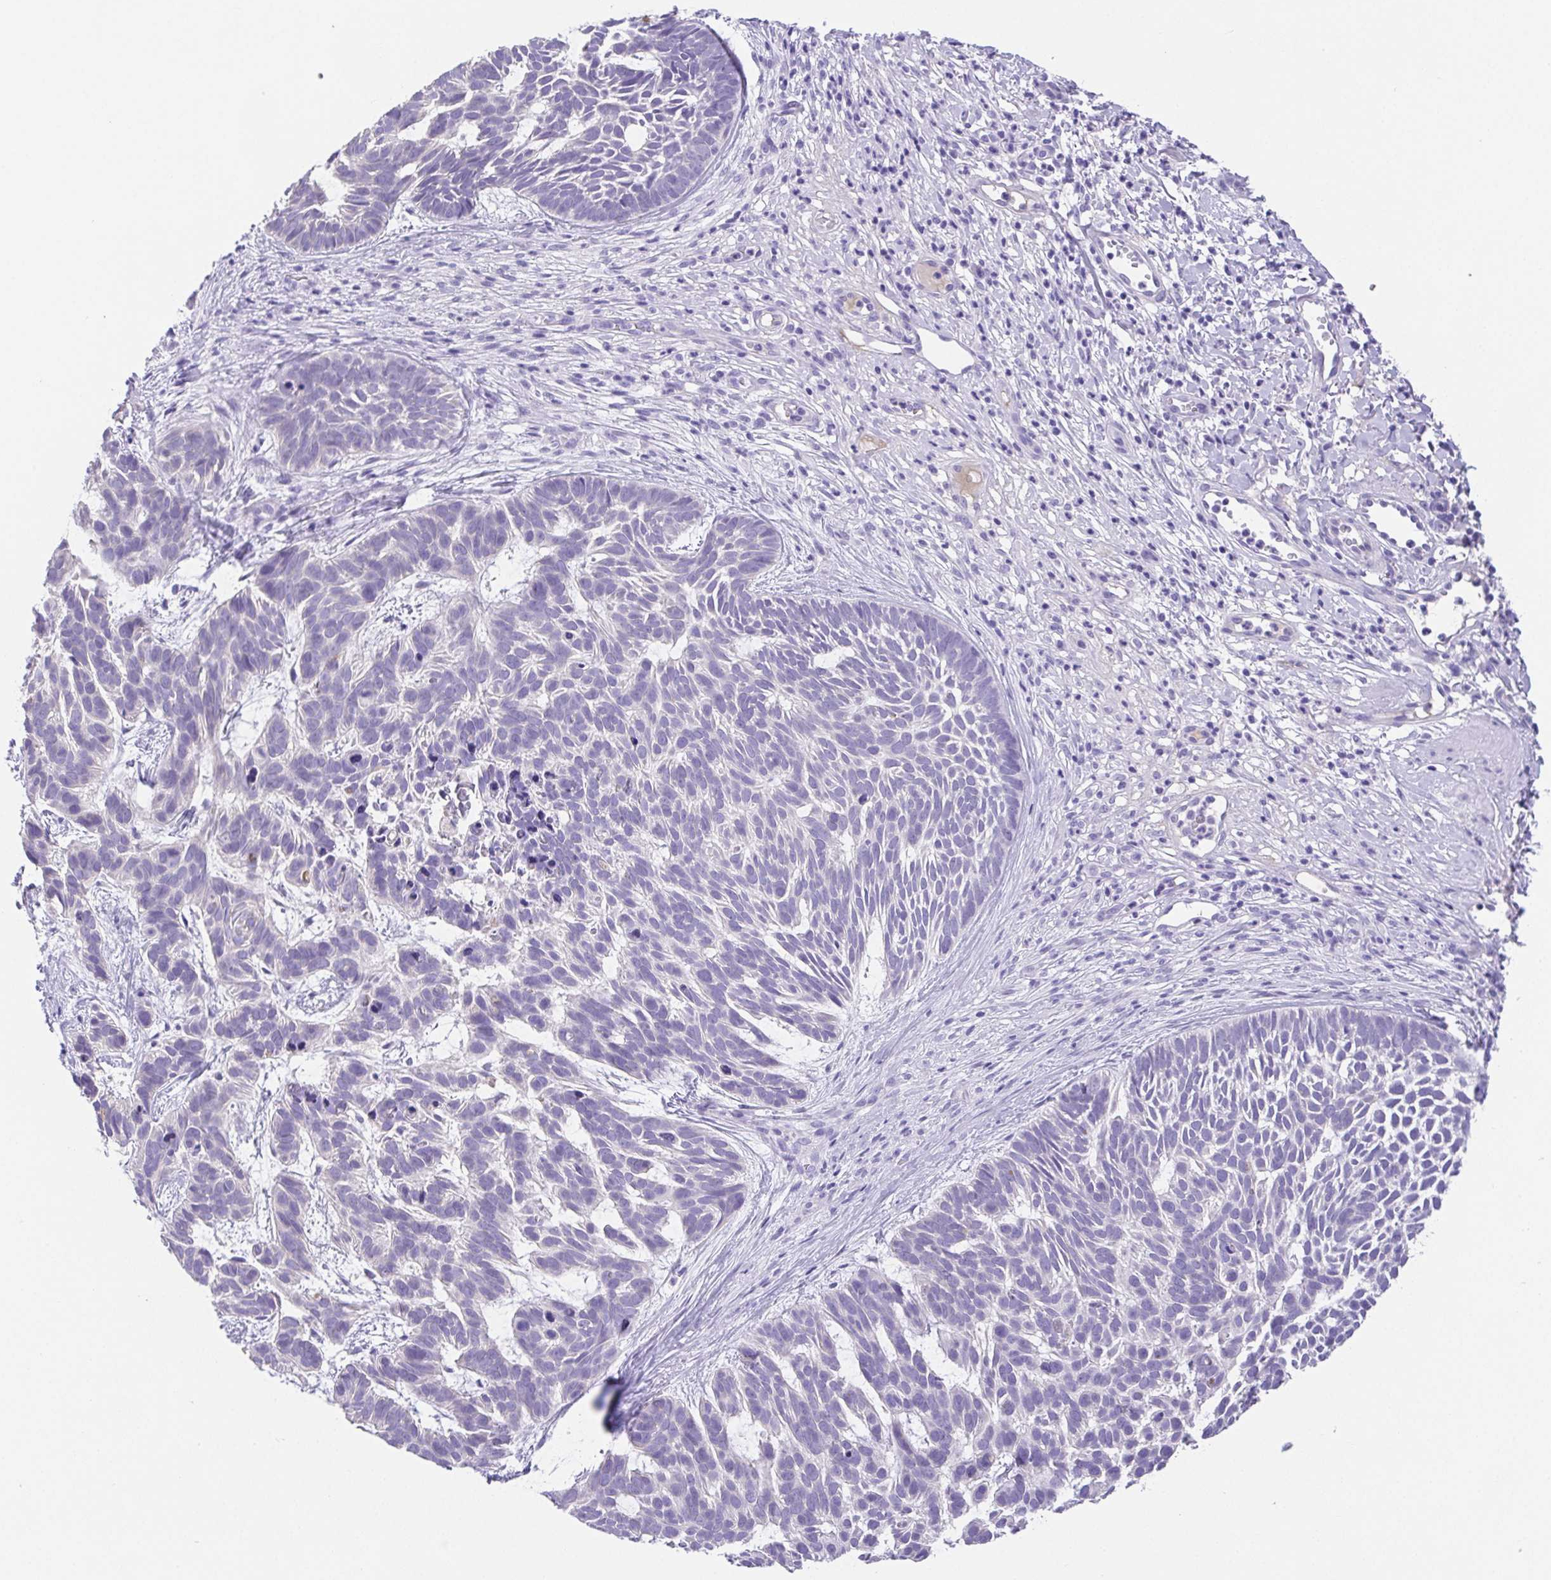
{"staining": {"intensity": "negative", "quantity": "none", "location": "none"}, "tissue": "skin cancer", "cell_type": "Tumor cells", "image_type": "cancer", "snomed": [{"axis": "morphology", "description": "Basal cell carcinoma"}, {"axis": "topography", "description": "Skin"}], "caption": "A micrograph of human skin basal cell carcinoma is negative for staining in tumor cells.", "gene": "SPATA4", "patient": {"sex": "male", "age": 78}}